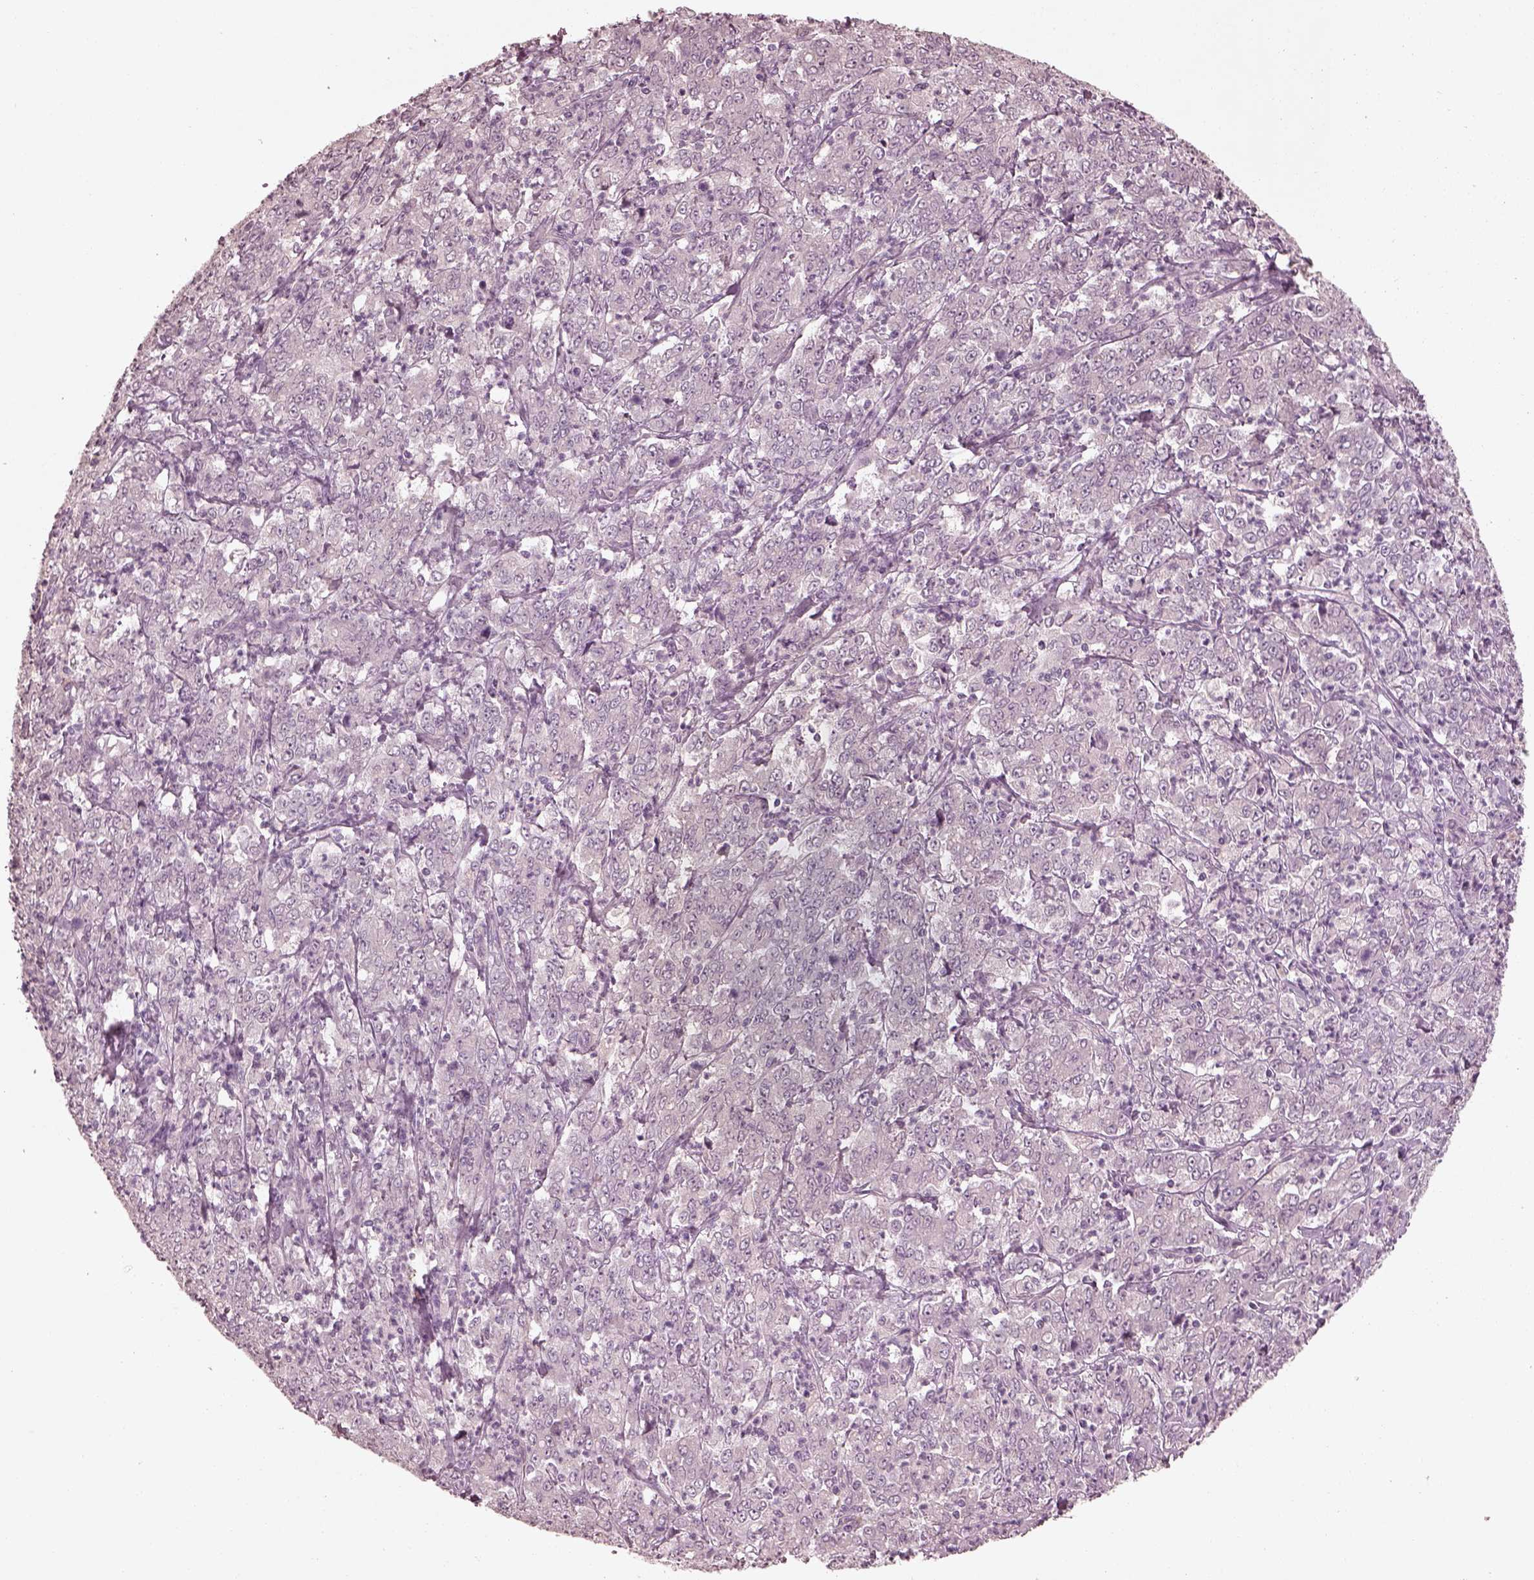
{"staining": {"intensity": "negative", "quantity": "none", "location": "none"}, "tissue": "stomach cancer", "cell_type": "Tumor cells", "image_type": "cancer", "snomed": [{"axis": "morphology", "description": "Adenocarcinoma, NOS"}, {"axis": "topography", "description": "Stomach, lower"}], "caption": "Immunohistochemistry micrograph of neoplastic tissue: stomach cancer (adenocarcinoma) stained with DAB reveals no significant protein expression in tumor cells.", "gene": "VWA5B1", "patient": {"sex": "female", "age": 71}}